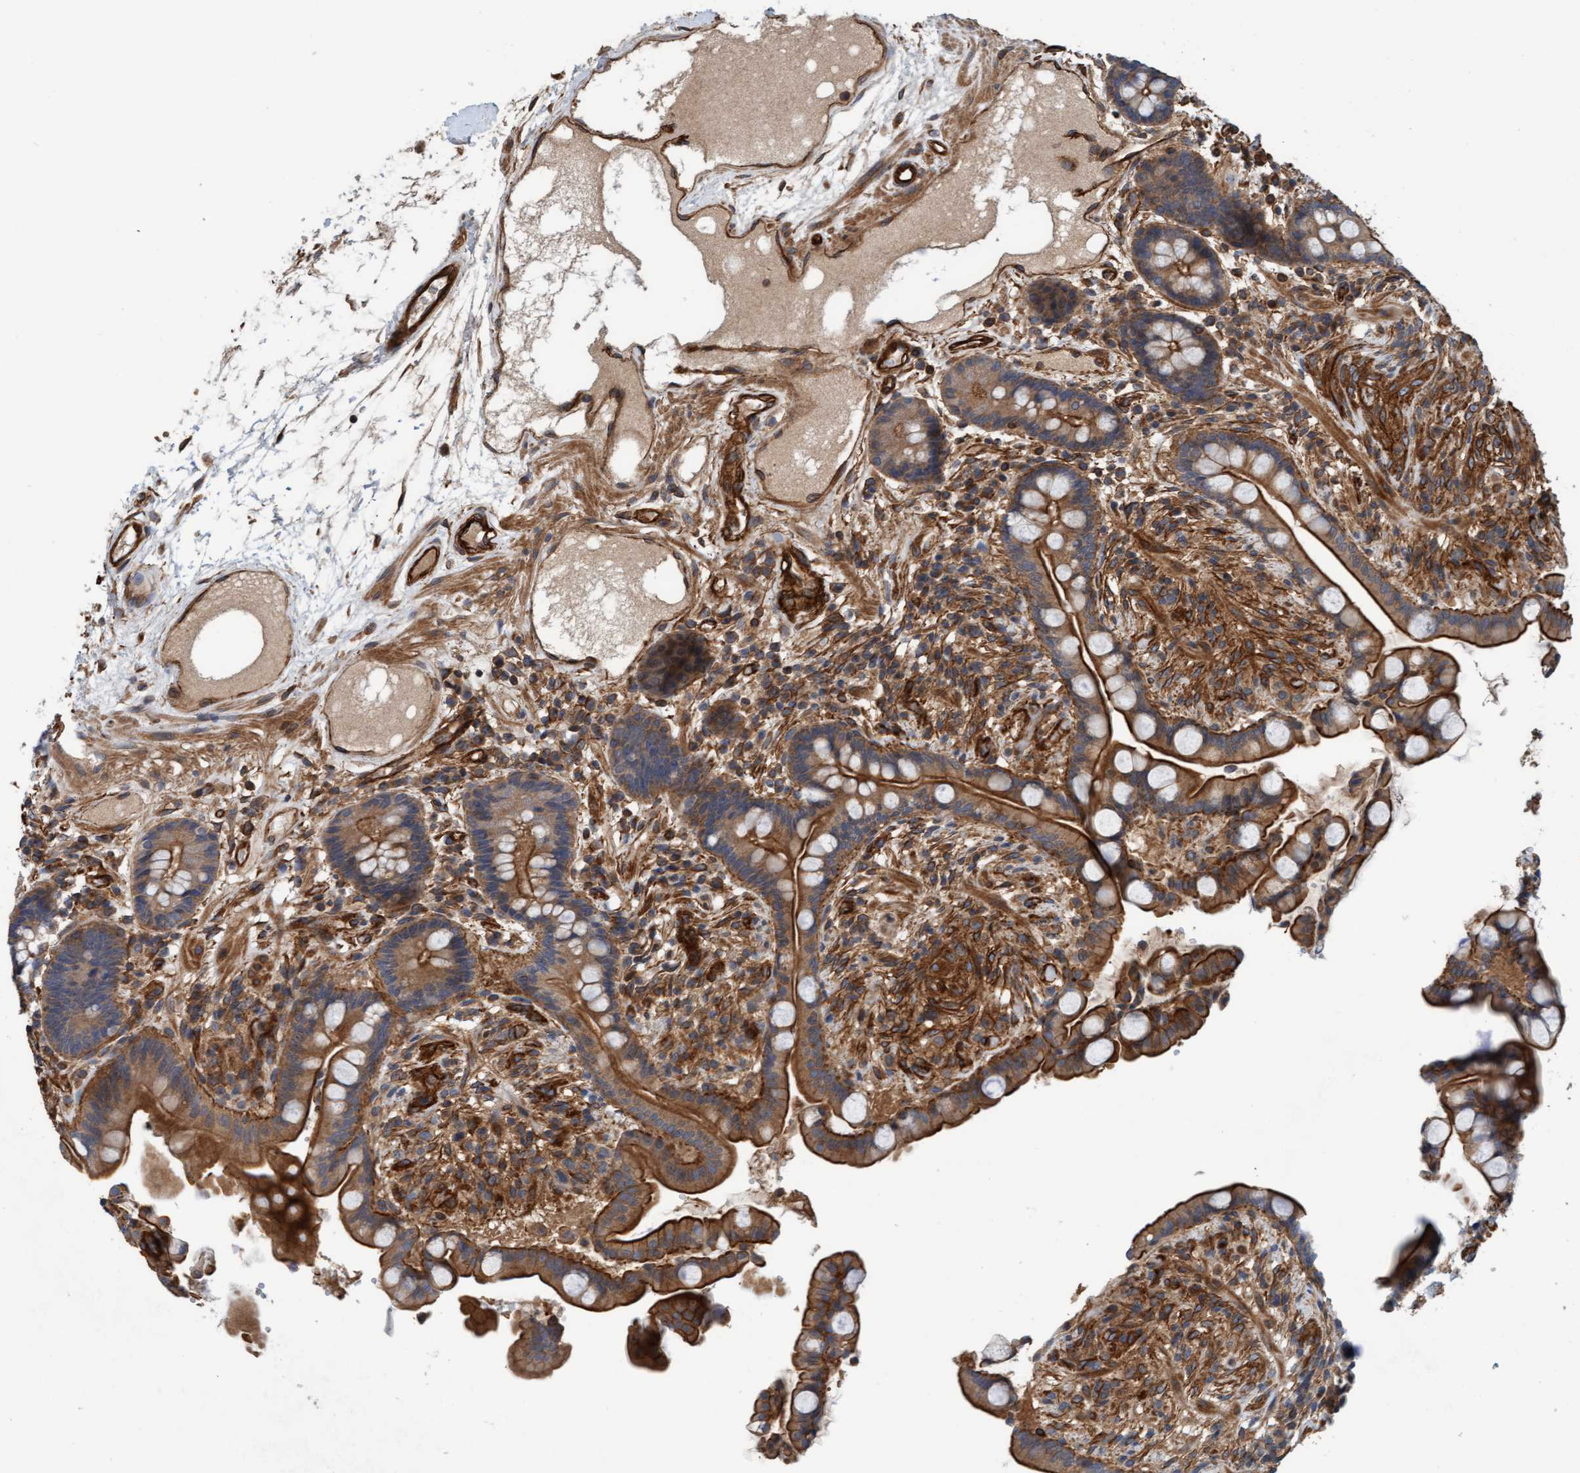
{"staining": {"intensity": "strong", "quantity": ">75%", "location": "cytoplasmic/membranous,nuclear"}, "tissue": "colon", "cell_type": "Endothelial cells", "image_type": "normal", "snomed": [{"axis": "morphology", "description": "Normal tissue, NOS"}, {"axis": "topography", "description": "Colon"}], "caption": "Protein expression analysis of benign colon exhibits strong cytoplasmic/membranous,nuclear staining in approximately >75% of endothelial cells.", "gene": "STXBP4", "patient": {"sex": "male", "age": 73}}